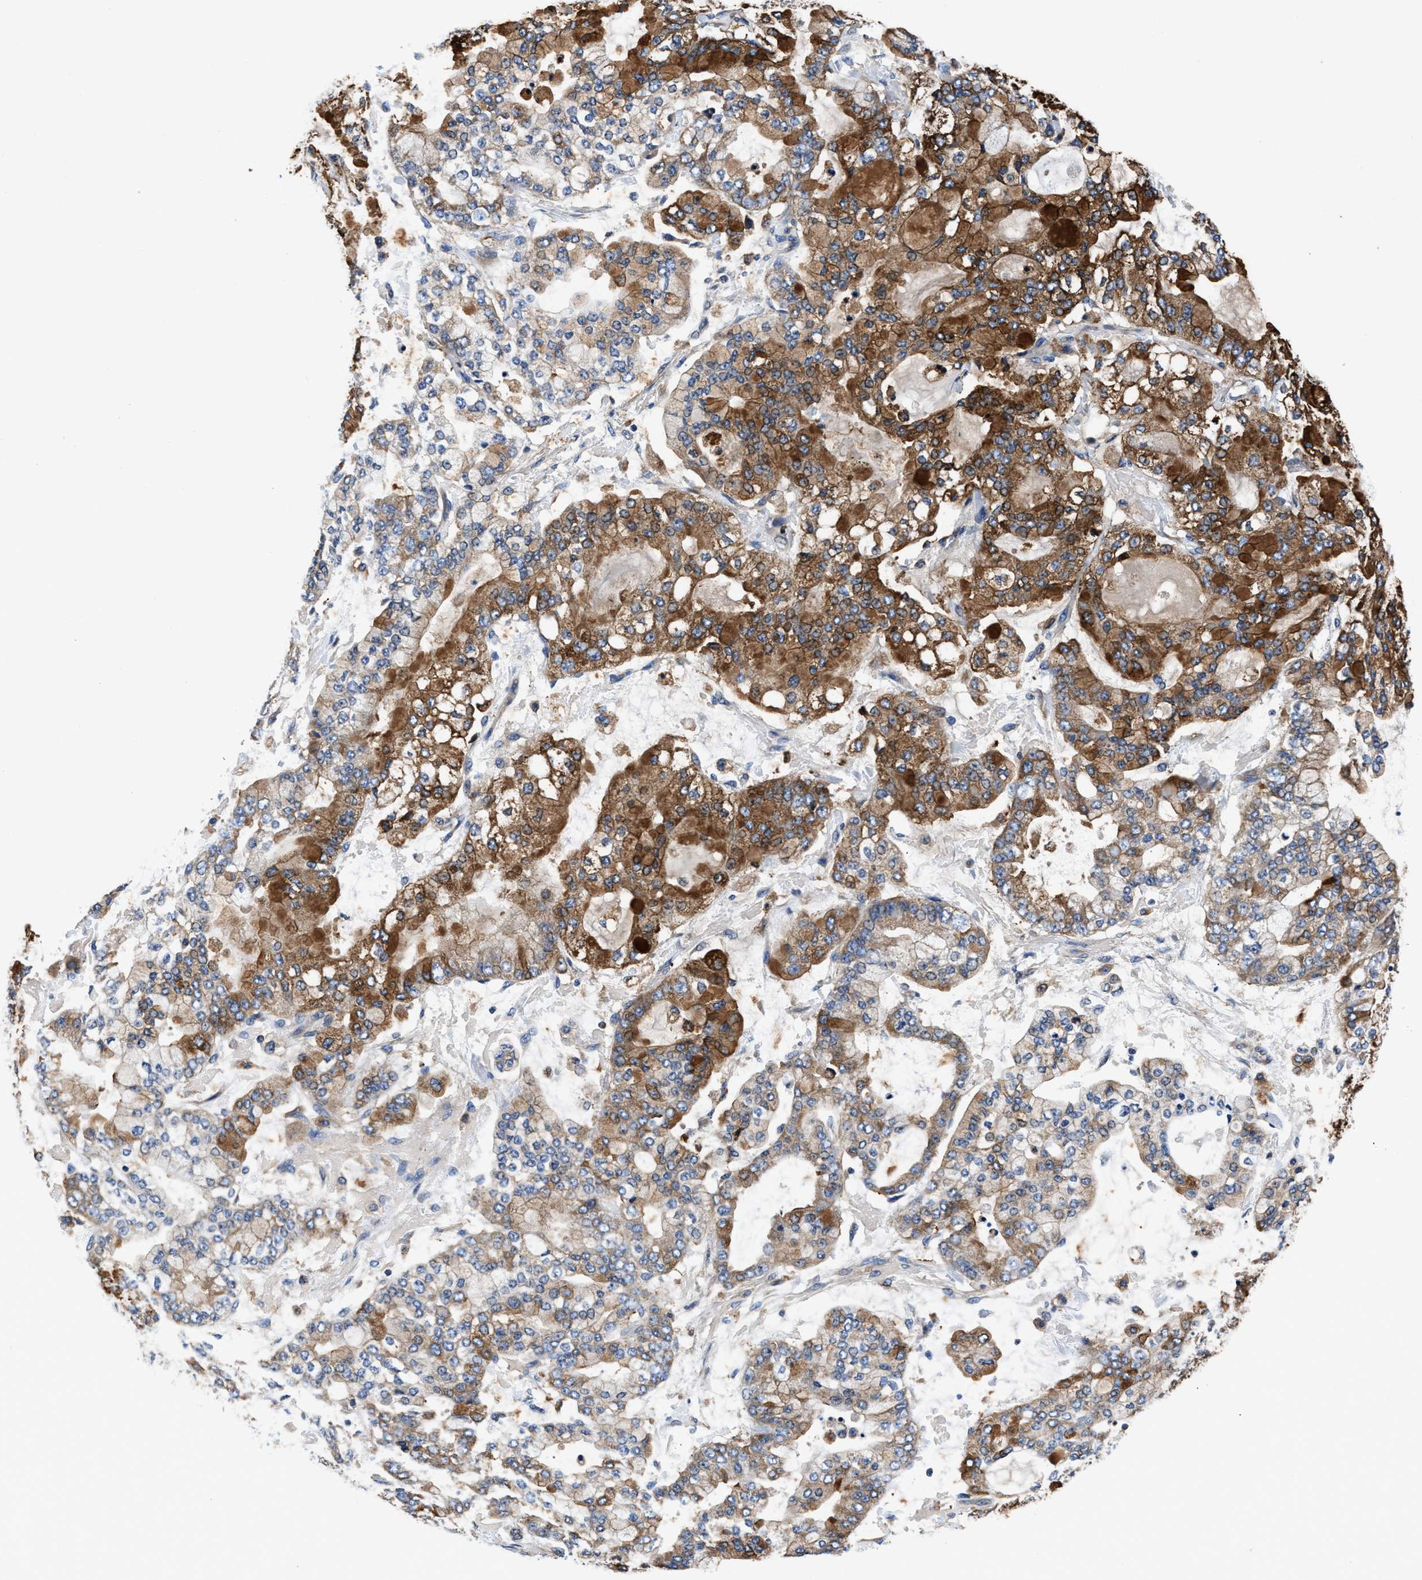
{"staining": {"intensity": "moderate", "quantity": ">75%", "location": "cytoplasmic/membranous"}, "tissue": "stomach cancer", "cell_type": "Tumor cells", "image_type": "cancer", "snomed": [{"axis": "morphology", "description": "Normal tissue, NOS"}, {"axis": "morphology", "description": "Adenocarcinoma, NOS"}, {"axis": "topography", "description": "Stomach, upper"}, {"axis": "topography", "description": "Stomach"}], "caption": "IHC histopathology image of neoplastic tissue: stomach cancer (adenocarcinoma) stained using immunohistochemistry displays medium levels of moderate protein expression localized specifically in the cytoplasmic/membranous of tumor cells, appearing as a cytoplasmic/membranous brown color.", "gene": "PPP1R9B", "patient": {"sex": "male", "age": 76}}